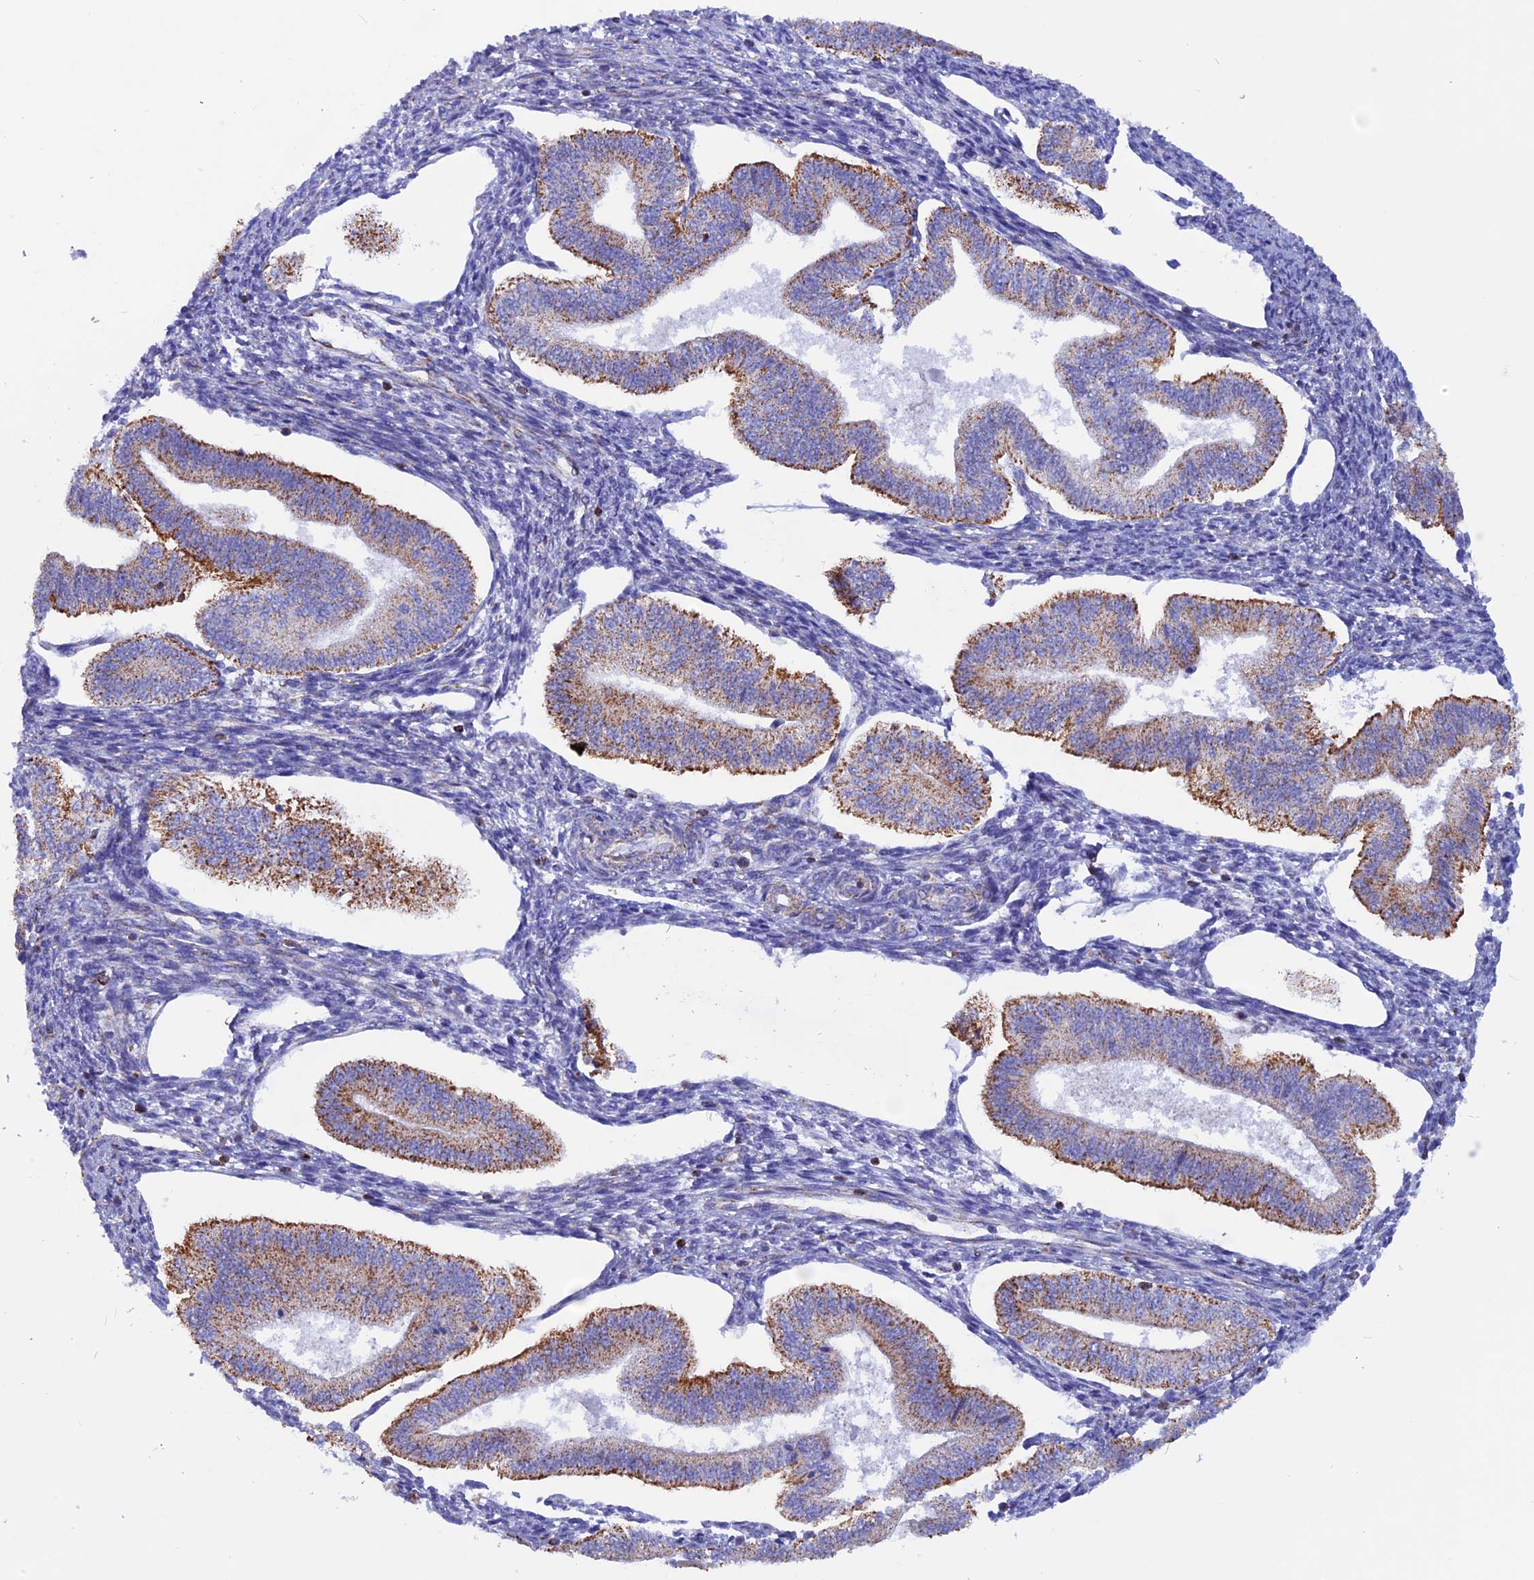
{"staining": {"intensity": "moderate", "quantity": "<25%", "location": "cytoplasmic/membranous"}, "tissue": "endometrium", "cell_type": "Cells in endometrial stroma", "image_type": "normal", "snomed": [{"axis": "morphology", "description": "Normal tissue, NOS"}, {"axis": "topography", "description": "Endometrium"}], "caption": "A low amount of moderate cytoplasmic/membranous expression is seen in approximately <25% of cells in endometrial stroma in unremarkable endometrium.", "gene": "GCDH", "patient": {"sex": "female", "age": 34}}